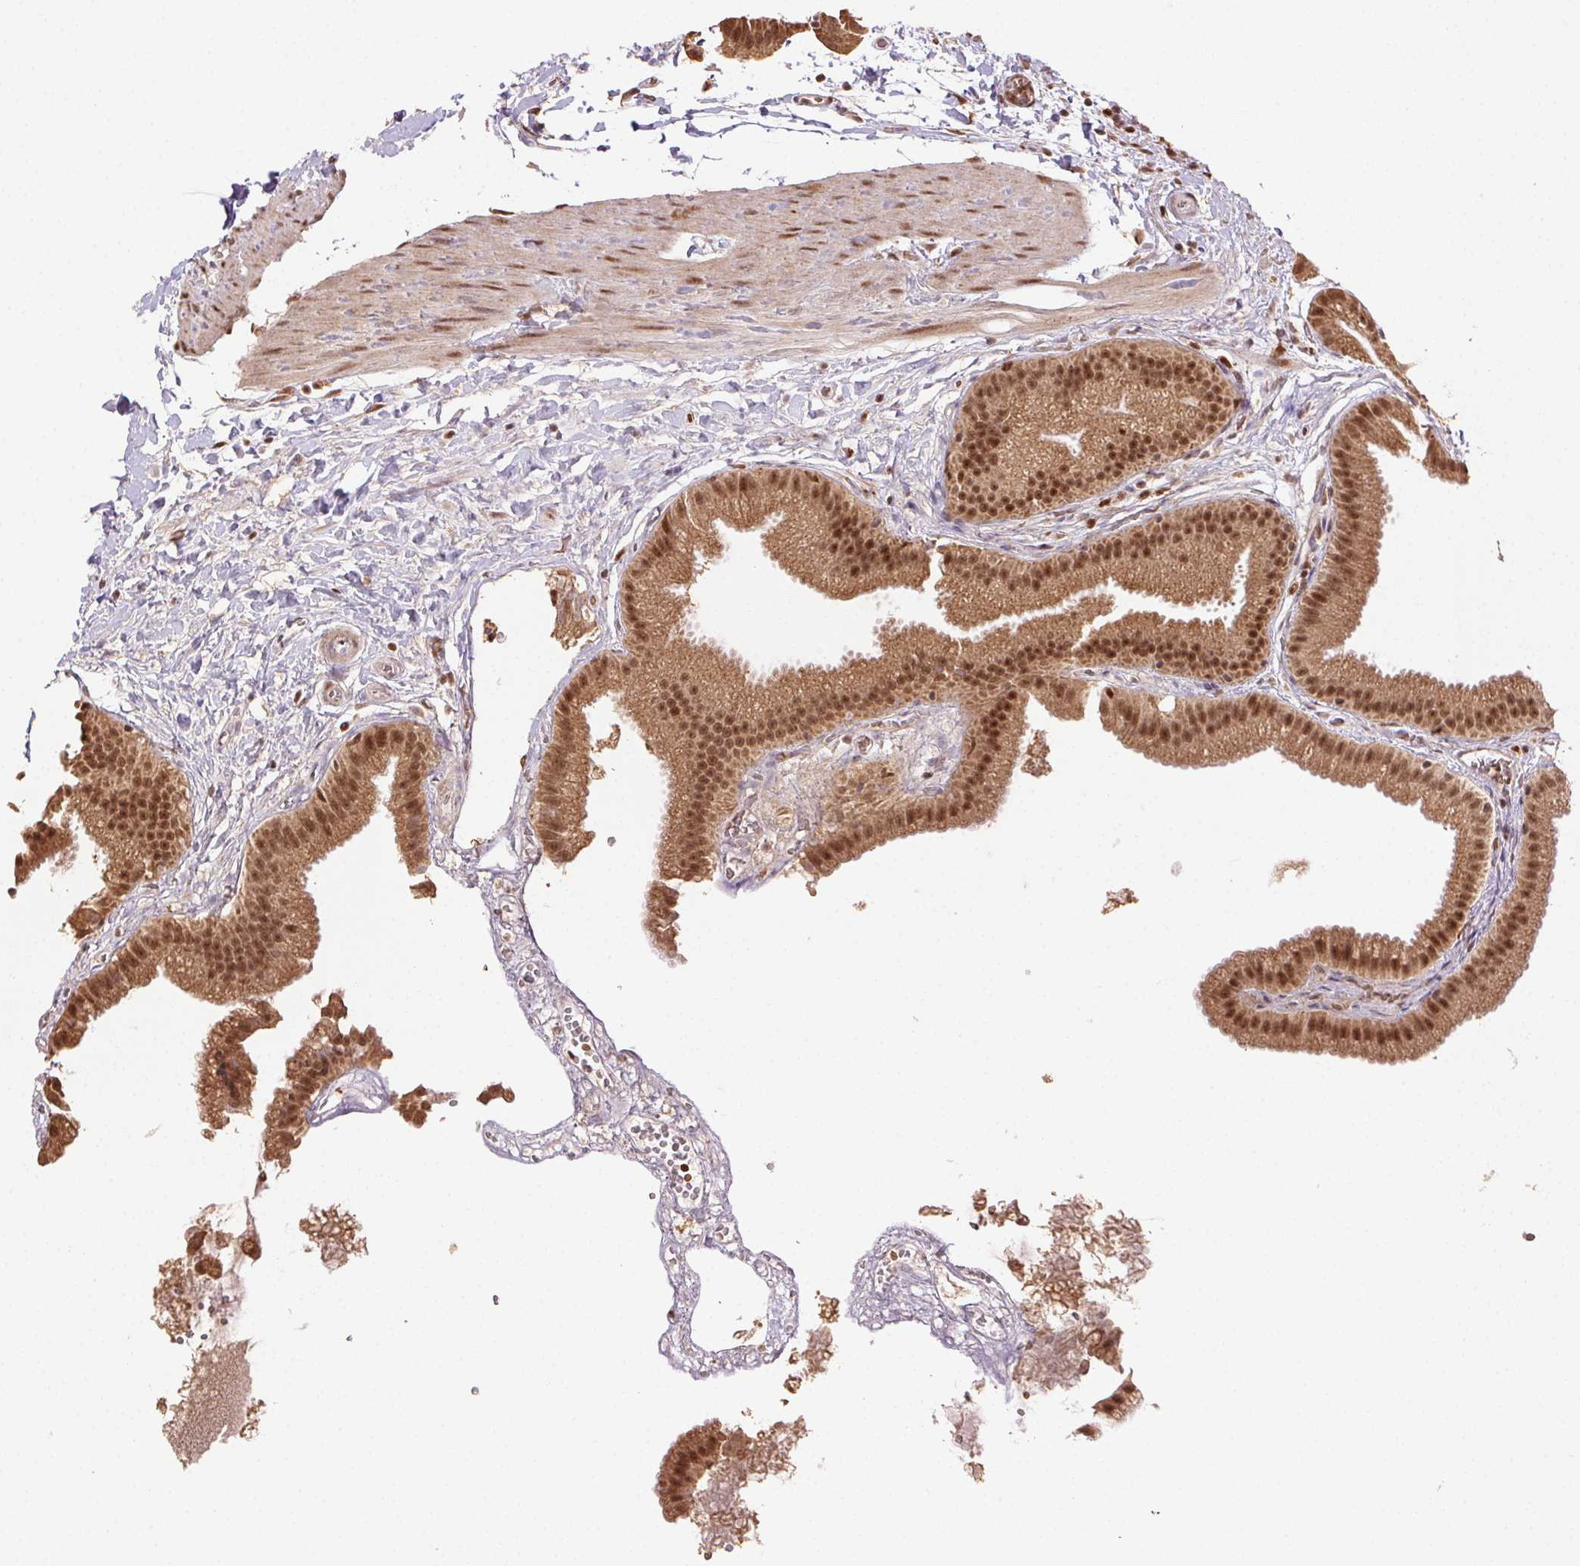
{"staining": {"intensity": "moderate", "quantity": ">75%", "location": "cytoplasmic/membranous,nuclear"}, "tissue": "gallbladder", "cell_type": "Glandular cells", "image_type": "normal", "snomed": [{"axis": "morphology", "description": "Normal tissue, NOS"}, {"axis": "topography", "description": "Gallbladder"}], "caption": "Immunohistochemical staining of unremarkable human gallbladder demonstrates moderate cytoplasmic/membranous,nuclear protein staining in approximately >75% of glandular cells.", "gene": "TREML4", "patient": {"sex": "female", "age": 63}}